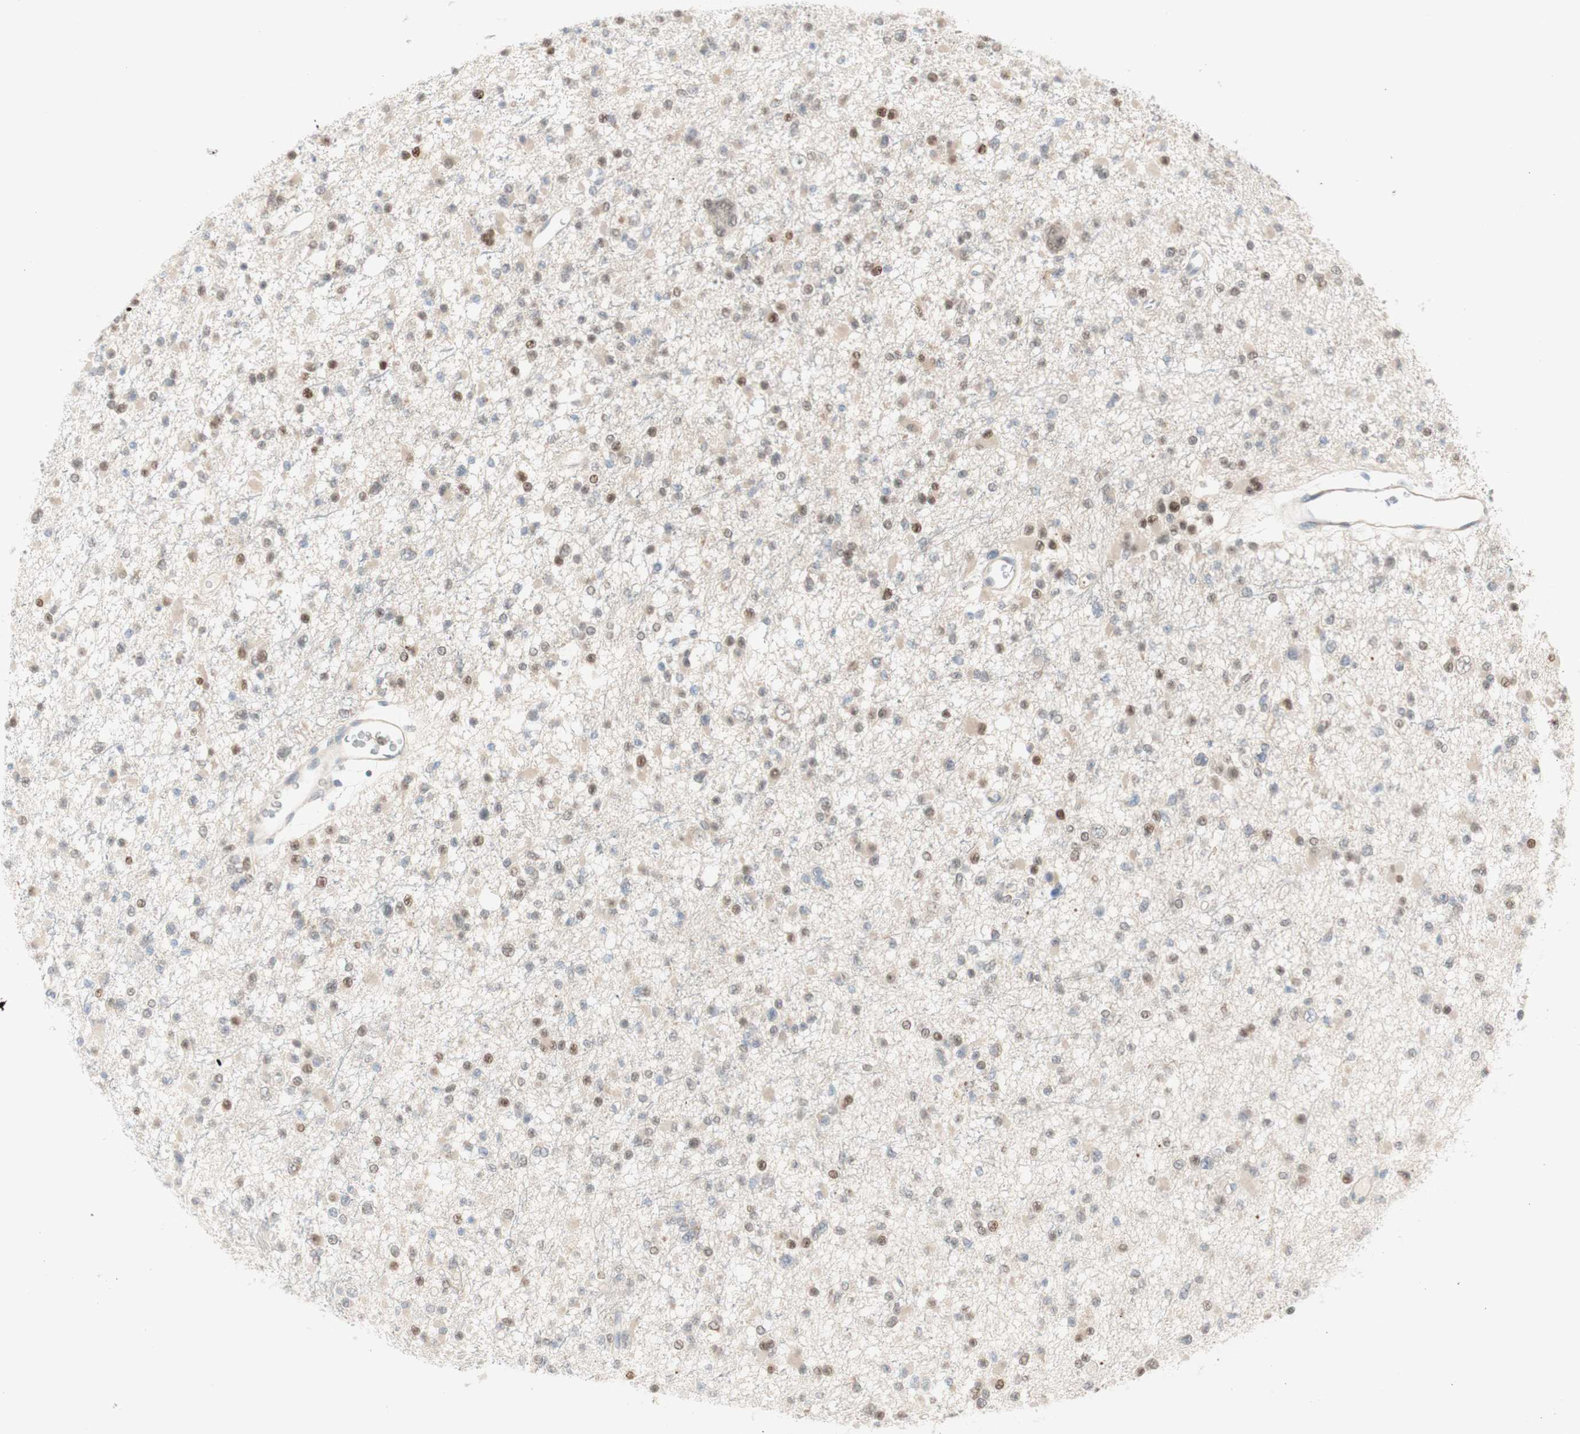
{"staining": {"intensity": "weak", "quantity": "25%-75%", "location": "nuclear"}, "tissue": "glioma", "cell_type": "Tumor cells", "image_type": "cancer", "snomed": [{"axis": "morphology", "description": "Glioma, malignant, Low grade"}, {"axis": "topography", "description": "Brain"}], "caption": "Protein expression analysis of human glioma reveals weak nuclear positivity in approximately 25%-75% of tumor cells.", "gene": "RFNG", "patient": {"sex": "female", "age": 22}}